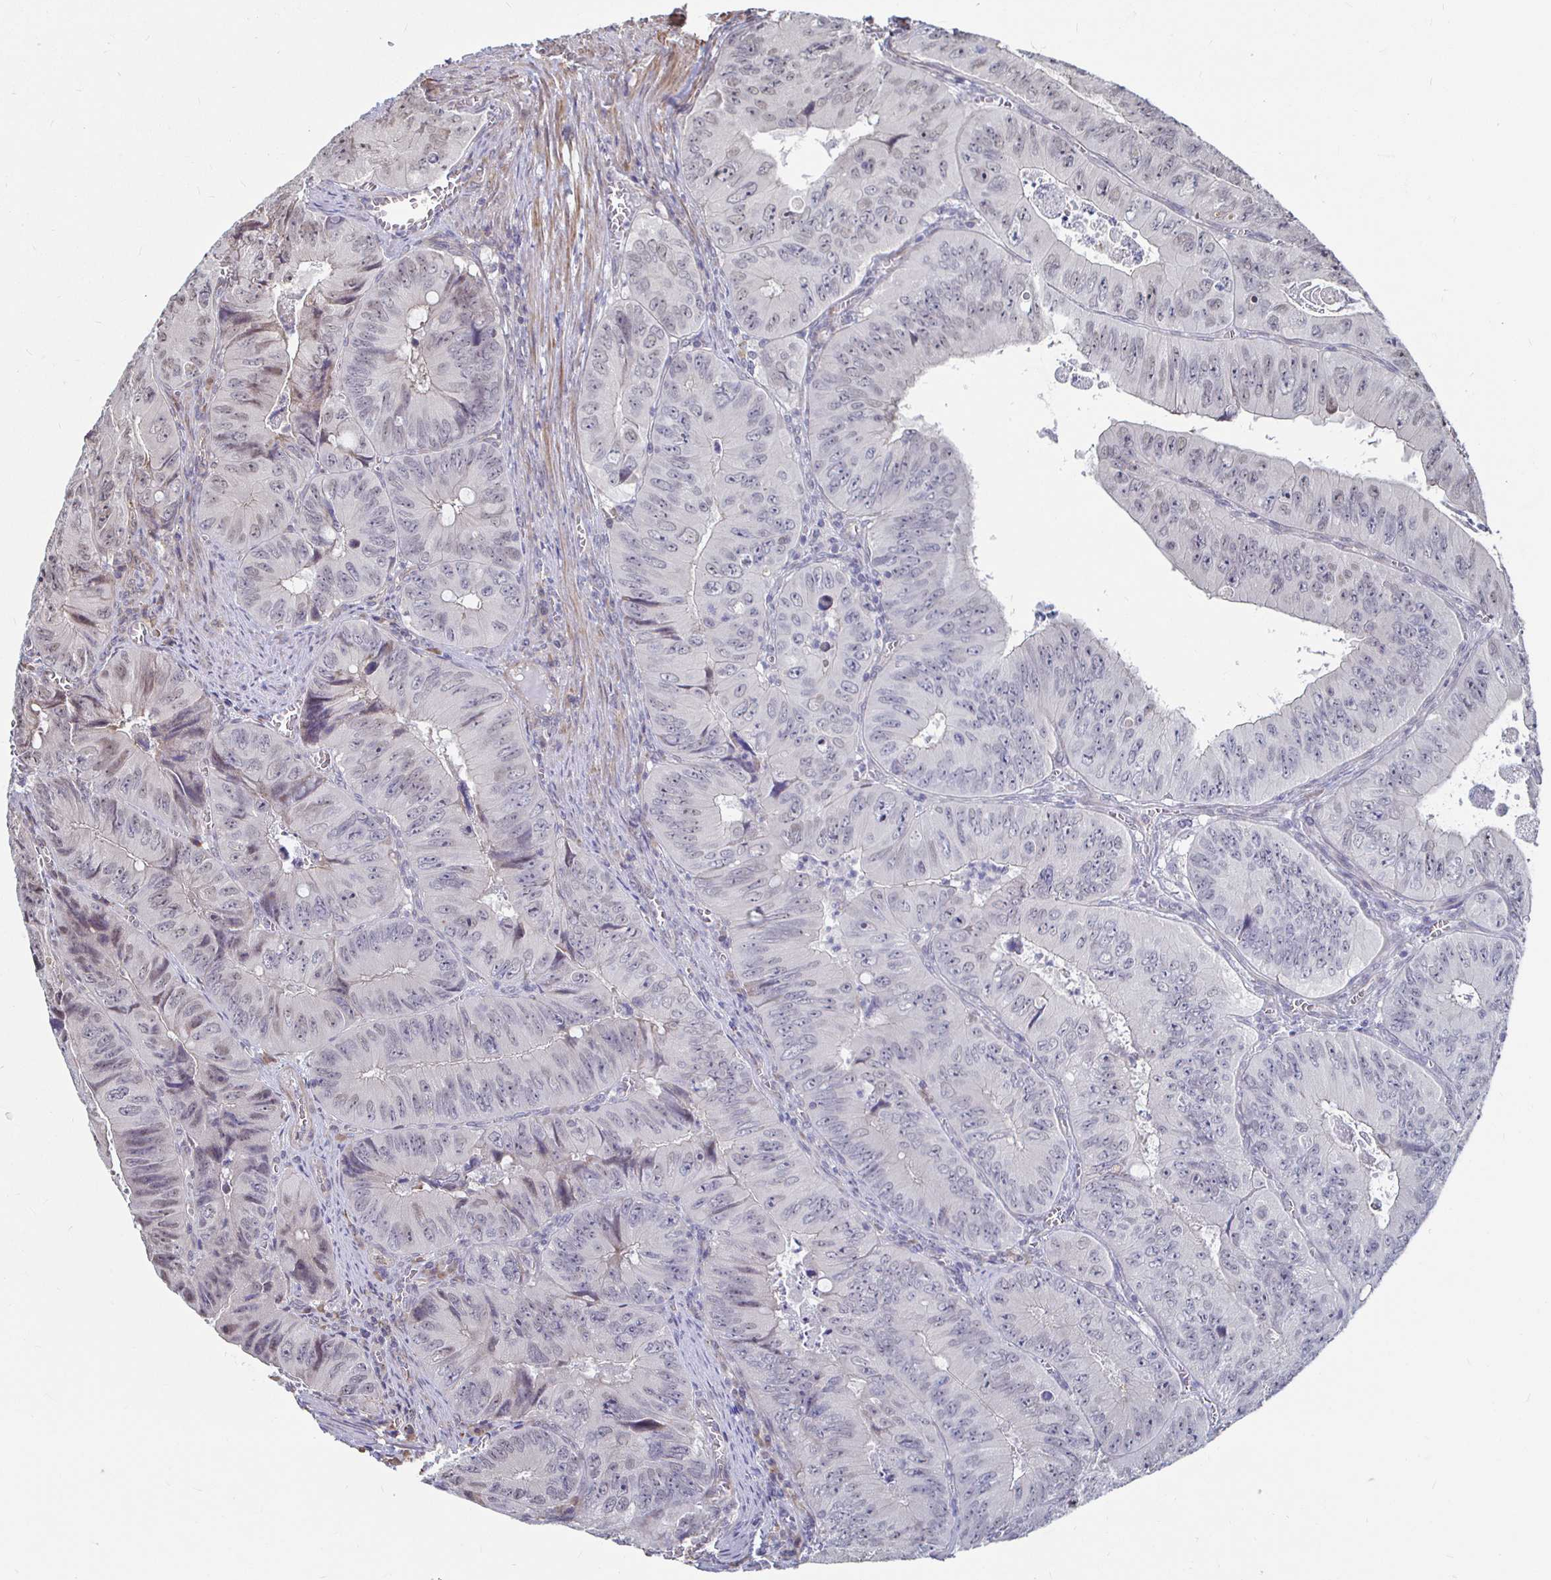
{"staining": {"intensity": "negative", "quantity": "none", "location": "none"}, "tissue": "colorectal cancer", "cell_type": "Tumor cells", "image_type": "cancer", "snomed": [{"axis": "morphology", "description": "Adenocarcinoma, NOS"}, {"axis": "topography", "description": "Colon"}], "caption": "IHC micrograph of neoplastic tissue: human adenocarcinoma (colorectal) stained with DAB exhibits no significant protein staining in tumor cells.", "gene": "CAPN11", "patient": {"sex": "female", "age": 84}}